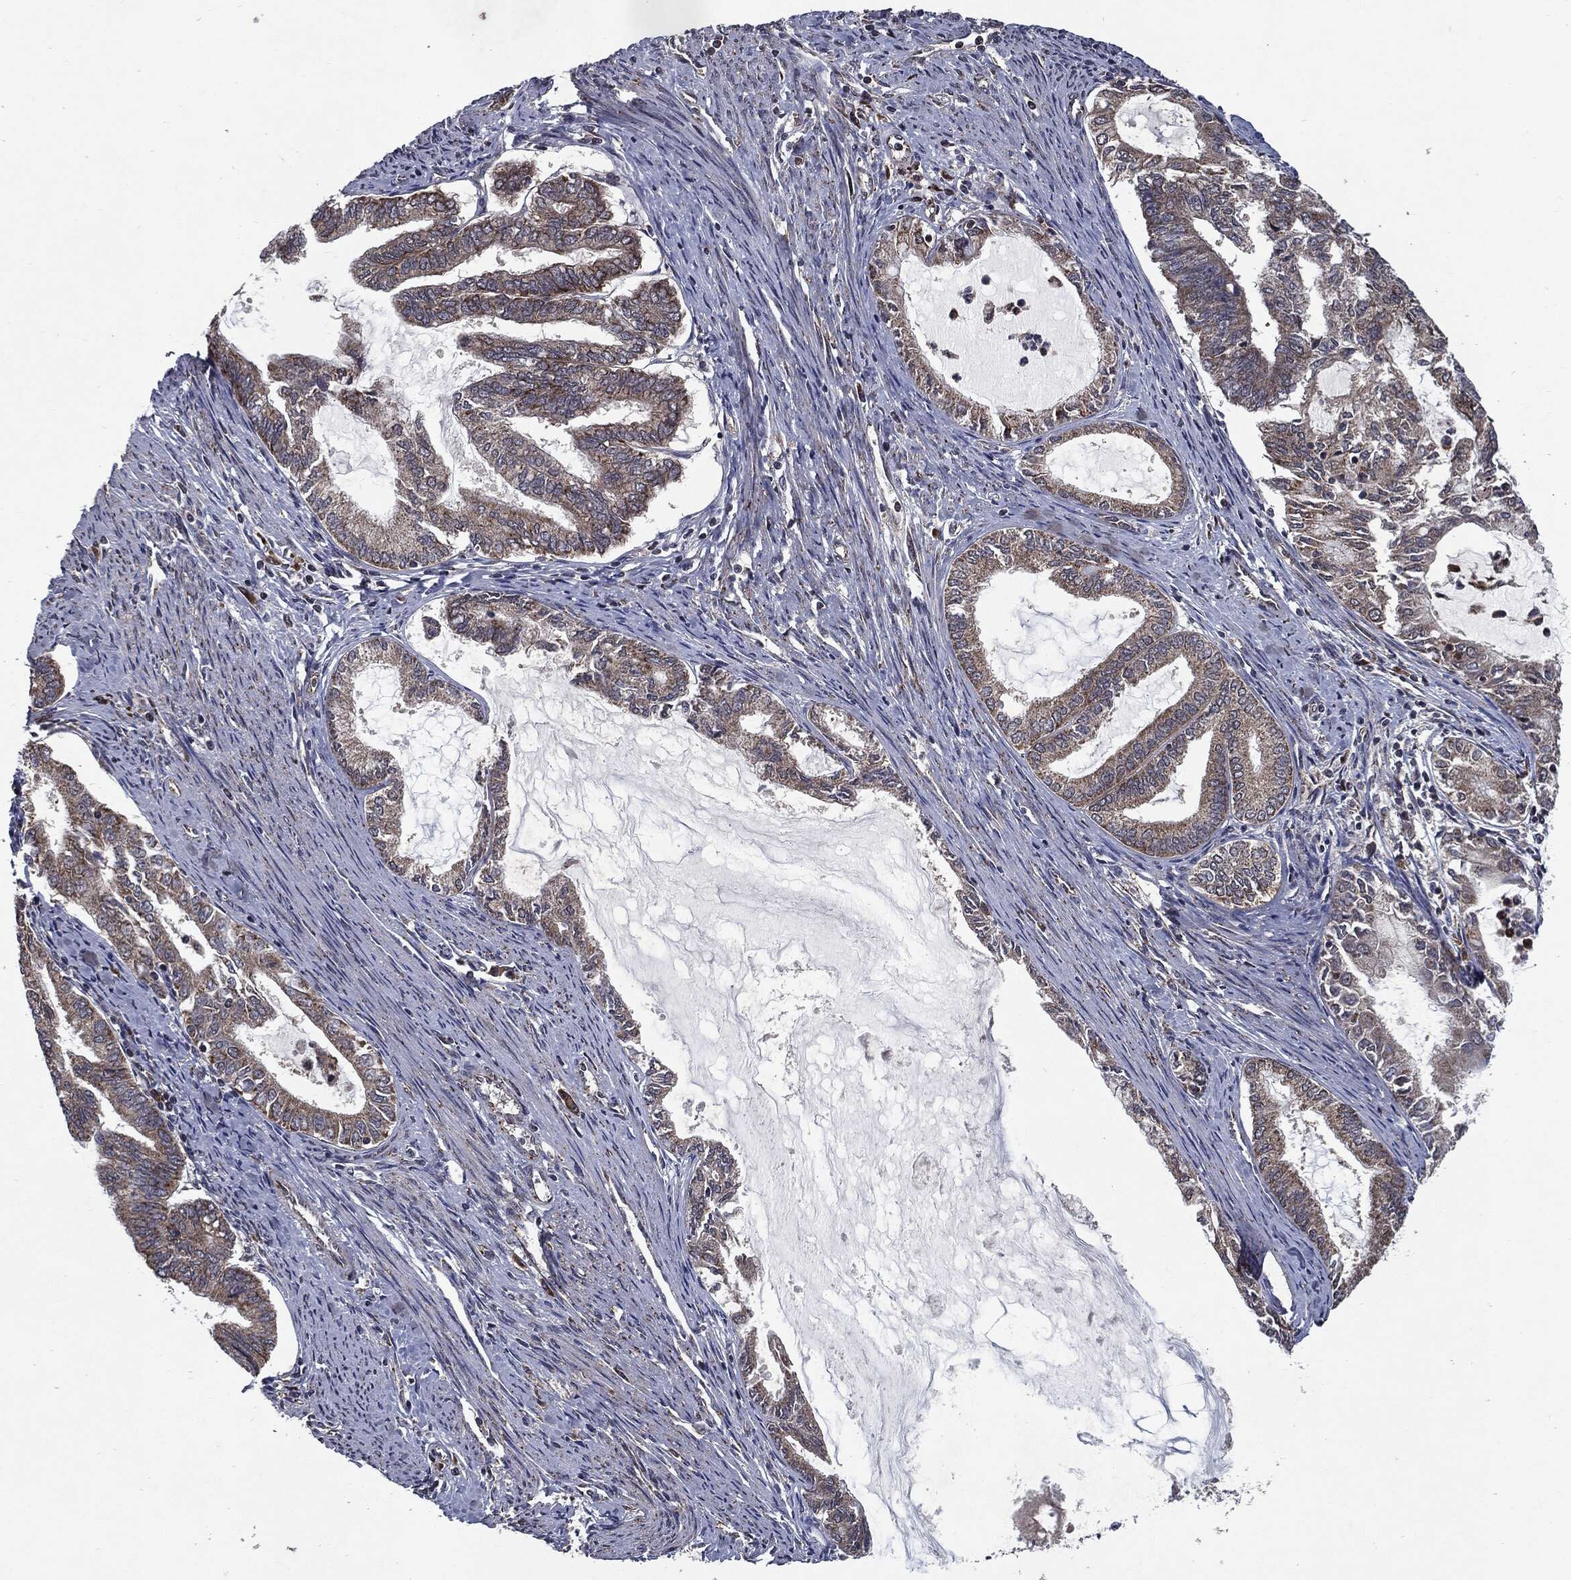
{"staining": {"intensity": "moderate", "quantity": ">75%", "location": "cytoplasmic/membranous"}, "tissue": "endometrial cancer", "cell_type": "Tumor cells", "image_type": "cancer", "snomed": [{"axis": "morphology", "description": "Adenocarcinoma, NOS"}, {"axis": "topography", "description": "Endometrium"}], "caption": "A brown stain highlights moderate cytoplasmic/membranous expression of a protein in endometrial adenocarcinoma tumor cells.", "gene": "HDAC5", "patient": {"sex": "female", "age": 86}}